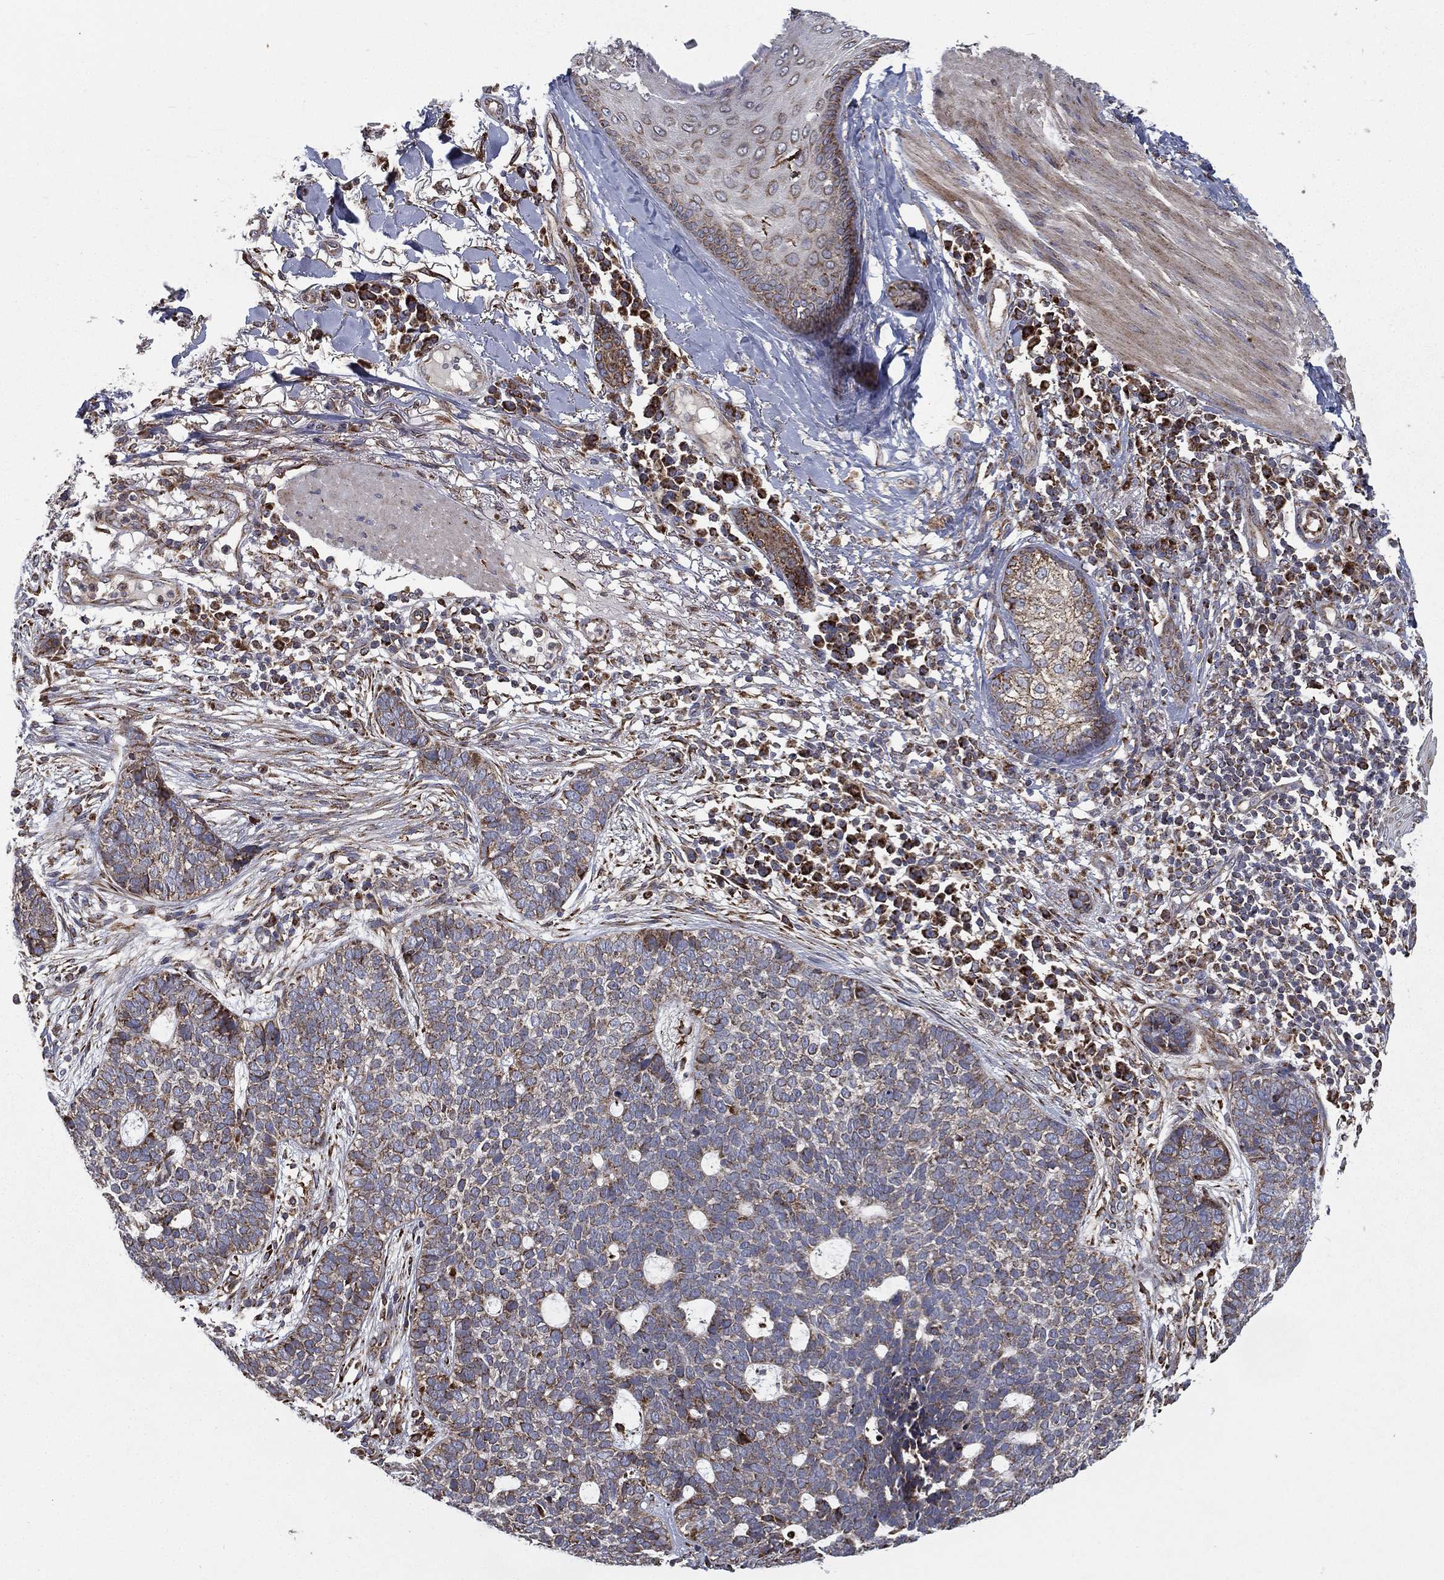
{"staining": {"intensity": "moderate", "quantity": "<25%", "location": "cytoplasmic/membranous"}, "tissue": "skin cancer", "cell_type": "Tumor cells", "image_type": "cancer", "snomed": [{"axis": "morphology", "description": "Squamous cell carcinoma, NOS"}, {"axis": "topography", "description": "Skin"}], "caption": "Protein staining reveals moderate cytoplasmic/membranous expression in approximately <25% of tumor cells in skin cancer.", "gene": "MT-CYB", "patient": {"sex": "male", "age": 88}}